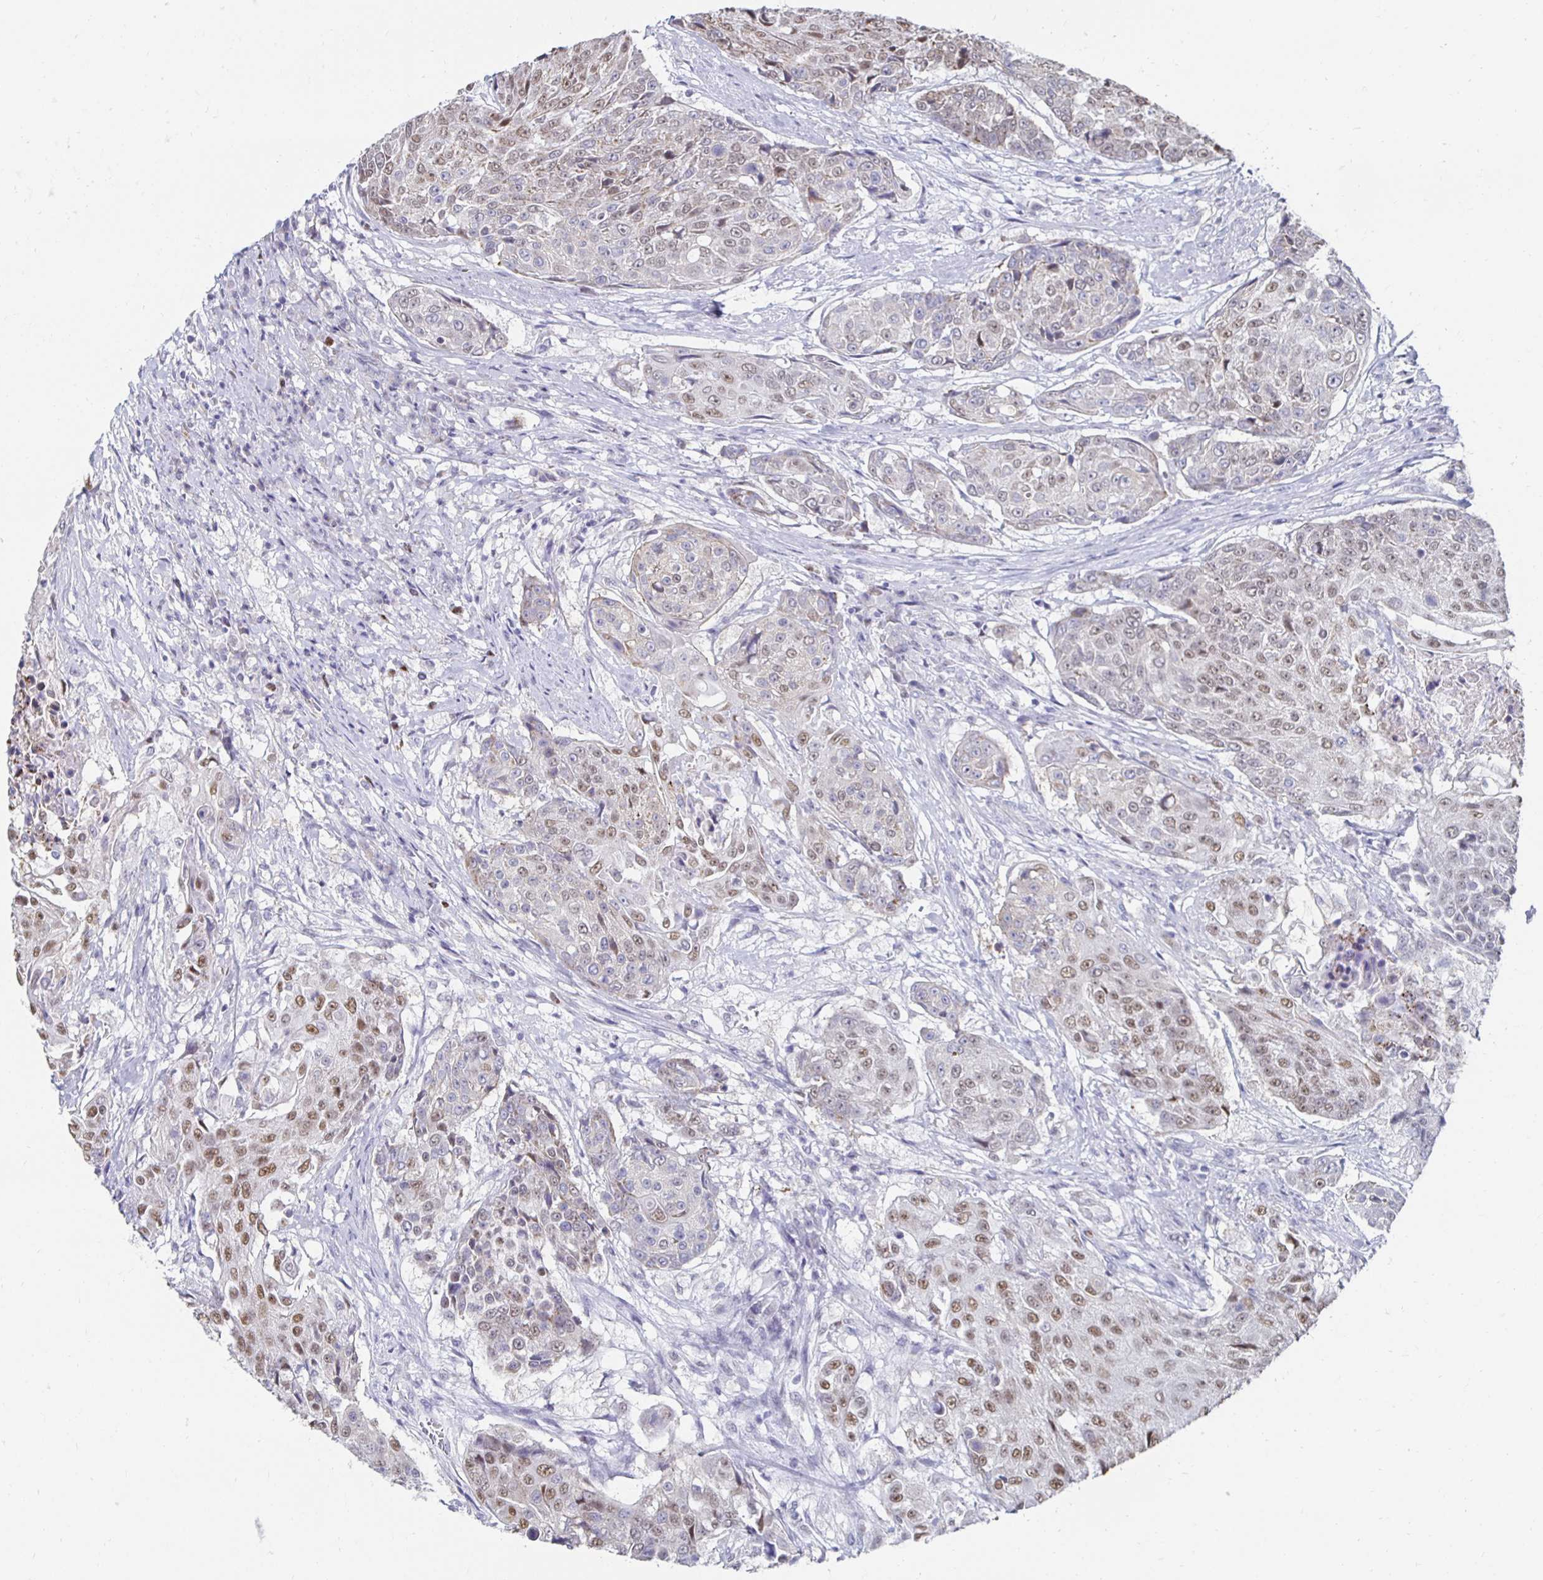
{"staining": {"intensity": "moderate", "quantity": ">75%", "location": "nuclear"}, "tissue": "urothelial cancer", "cell_type": "Tumor cells", "image_type": "cancer", "snomed": [{"axis": "morphology", "description": "Urothelial carcinoma, High grade"}, {"axis": "topography", "description": "Urinary bladder"}], "caption": "Immunohistochemistry of urothelial cancer demonstrates medium levels of moderate nuclear positivity in about >75% of tumor cells. Using DAB (brown) and hematoxylin (blue) stains, captured at high magnification using brightfield microscopy.", "gene": "NOCT", "patient": {"sex": "female", "age": 63}}